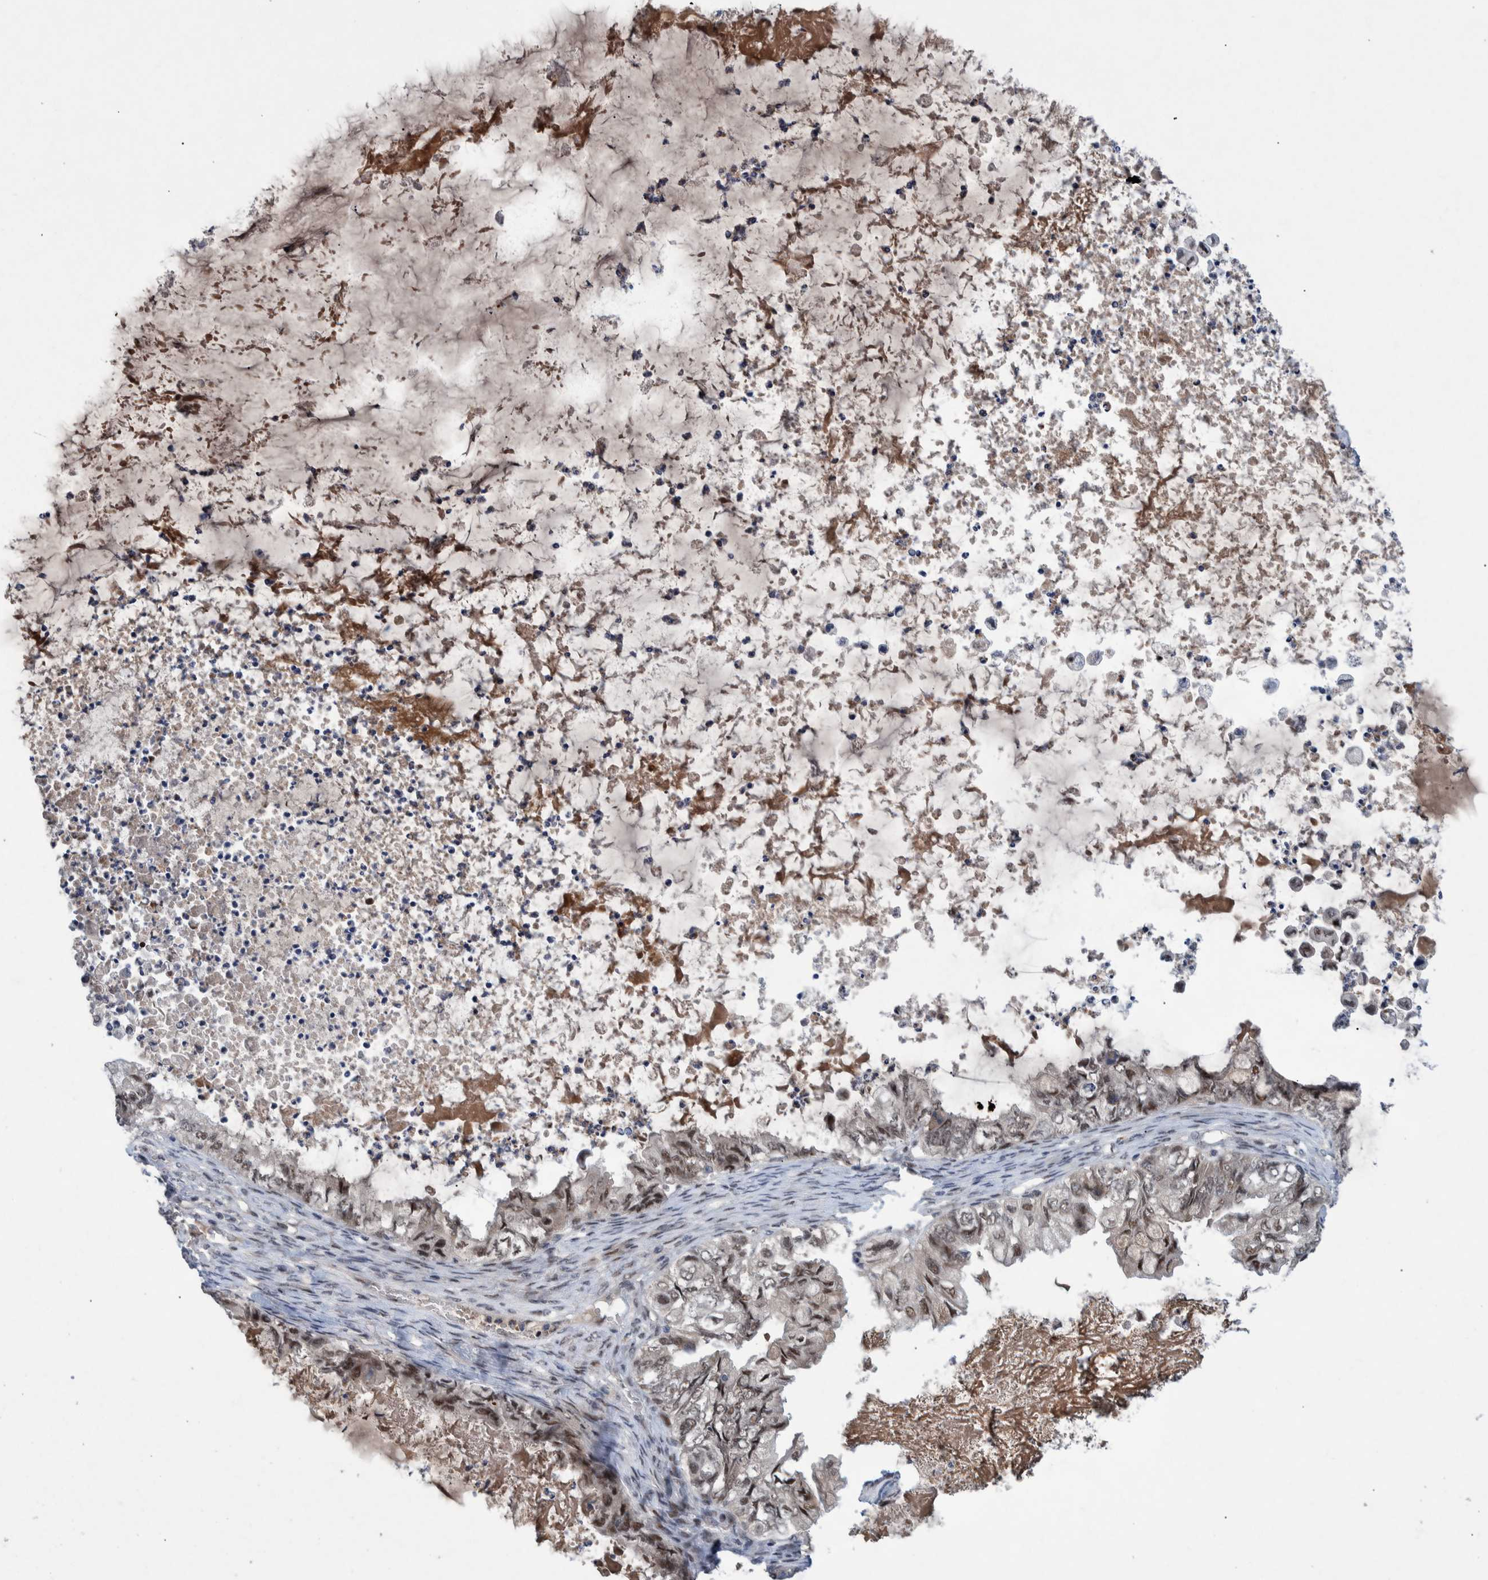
{"staining": {"intensity": "weak", "quantity": ">75%", "location": "nuclear"}, "tissue": "ovarian cancer", "cell_type": "Tumor cells", "image_type": "cancer", "snomed": [{"axis": "morphology", "description": "Cystadenocarcinoma, mucinous, NOS"}, {"axis": "topography", "description": "Ovary"}], "caption": "Immunohistochemistry histopathology image of human ovarian cancer stained for a protein (brown), which shows low levels of weak nuclear staining in about >75% of tumor cells.", "gene": "ESRP1", "patient": {"sex": "female", "age": 80}}